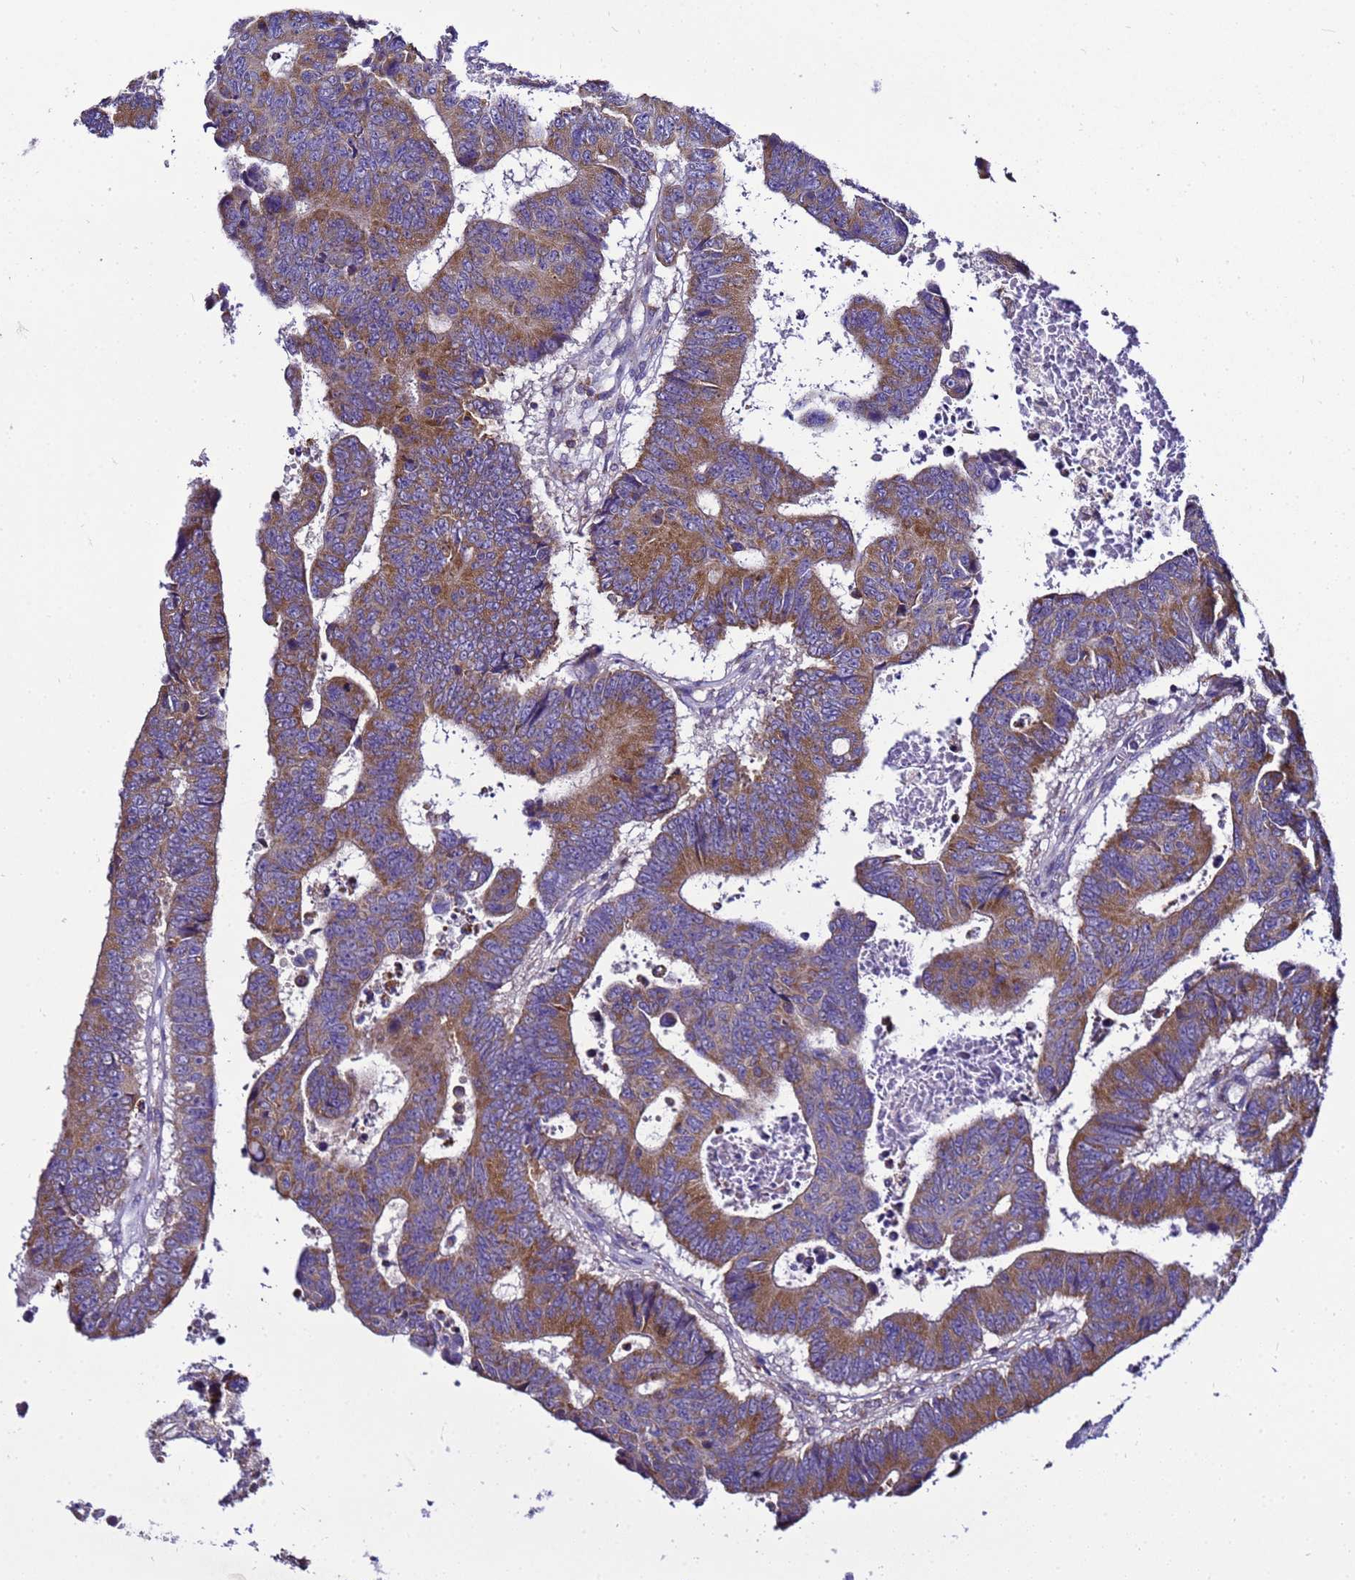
{"staining": {"intensity": "moderate", "quantity": ">75%", "location": "cytoplasmic/membranous"}, "tissue": "colorectal cancer", "cell_type": "Tumor cells", "image_type": "cancer", "snomed": [{"axis": "morphology", "description": "Adenocarcinoma, NOS"}, {"axis": "topography", "description": "Rectum"}], "caption": "Immunohistochemistry (IHC) staining of colorectal cancer, which demonstrates medium levels of moderate cytoplasmic/membranous staining in approximately >75% of tumor cells indicating moderate cytoplasmic/membranous protein expression. The staining was performed using DAB (brown) for protein detection and nuclei were counterstained in hematoxylin (blue).", "gene": "HIGD2A", "patient": {"sex": "male", "age": 84}}